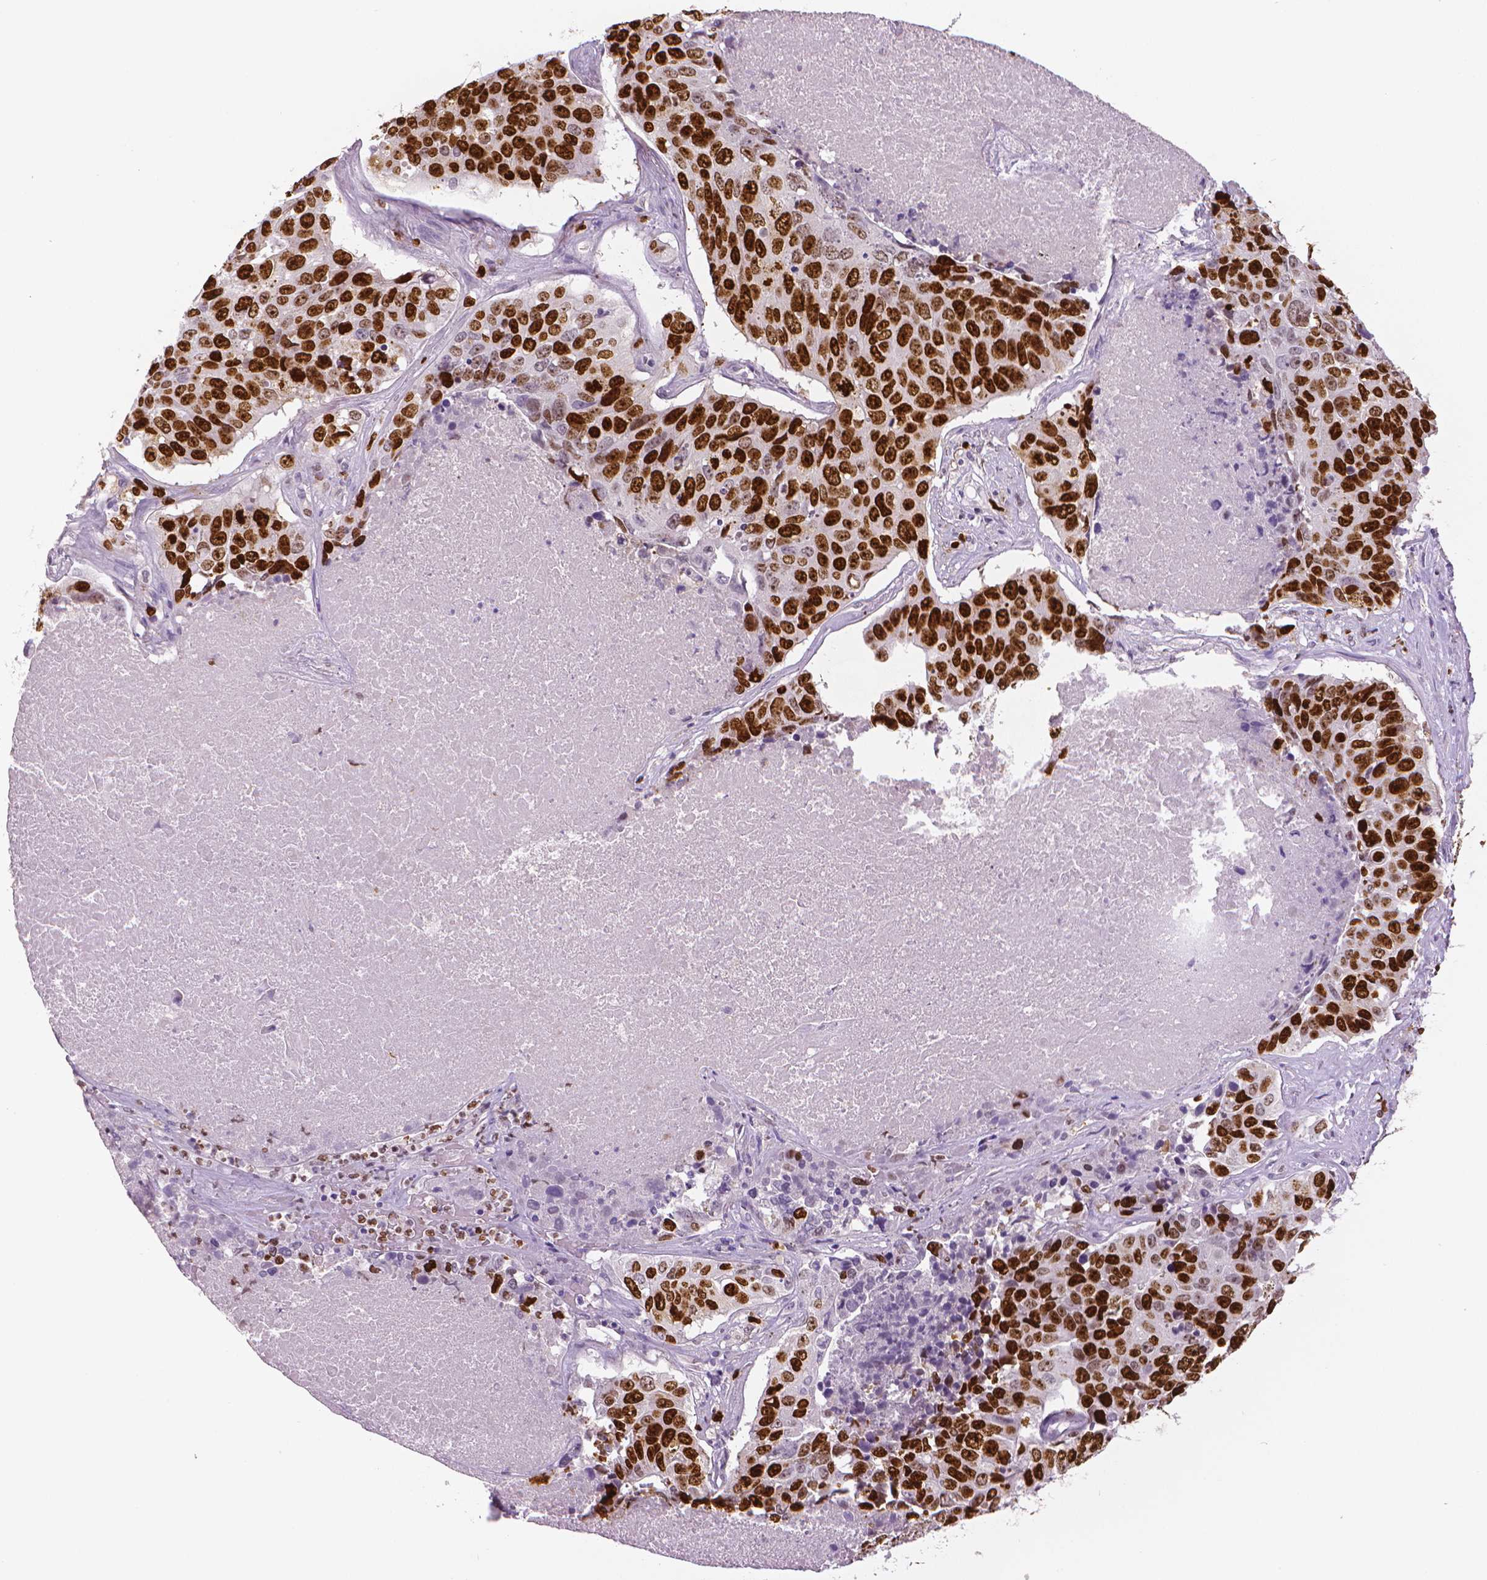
{"staining": {"intensity": "strong", "quantity": ">75%", "location": "nuclear"}, "tissue": "lung cancer", "cell_type": "Tumor cells", "image_type": "cancer", "snomed": [{"axis": "morphology", "description": "Normal tissue, NOS"}, {"axis": "morphology", "description": "Squamous cell carcinoma, NOS"}, {"axis": "topography", "description": "Bronchus"}, {"axis": "topography", "description": "Lung"}], "caption": "IHC (DAB) staining of human lung cancer displays strong nuclear protein positivity in about >75% of tumor cells. (DAB (3,3'-diaminobenzidine) IHC with brightfield microscopy, high magnification).", "gene": "MKI67", "patient": {"sex": "male", "age": 64}}